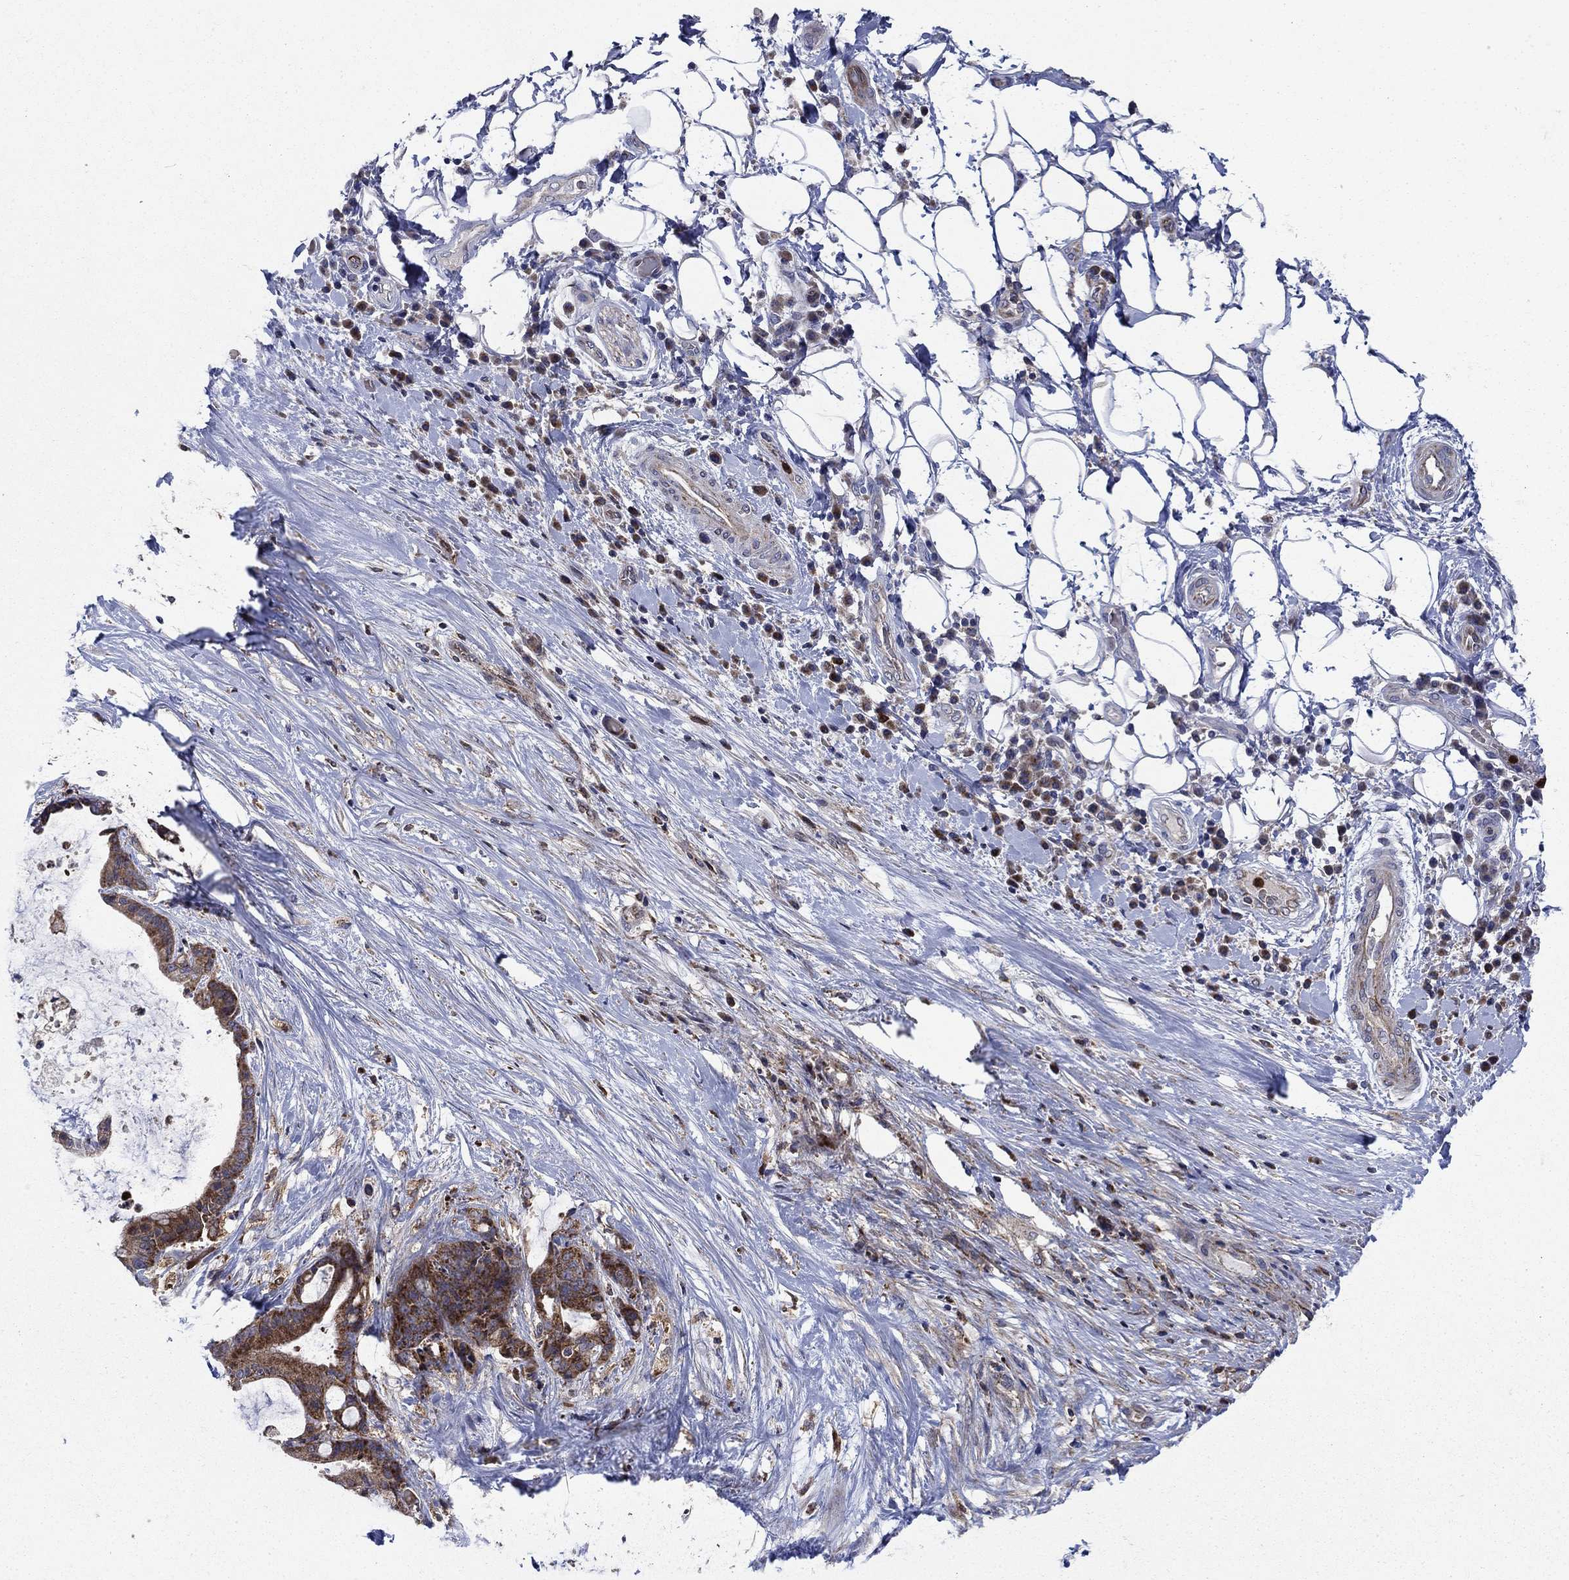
{"staining": {"intensity": "strong", "quantity": ">75%", "location": "cytoplasmic/membranous"}, "tissue": "liver cancer", "cell_type": "Tumor cells", "image_type": "cancer", "snomed": [{"axis": "morphology", "description": "Cholangiocarcinoma"}, {"axis": "topography", "description": "Liver"}], "caption": "Immunohistochemistry (IHC) staining of liver cancer, which demonstrates high levels of strong cytoplasmic/membranous expression in approximately >75% of tumor cells indicating strong cytoplasmic/membranous protein positivity. The staining was performed using DAB (brown) for protein detection and nuclei were counterstained in hematoxylin (blue).", "gene": "RNF19B", "patient": {"sex": "female", "age": 73}}